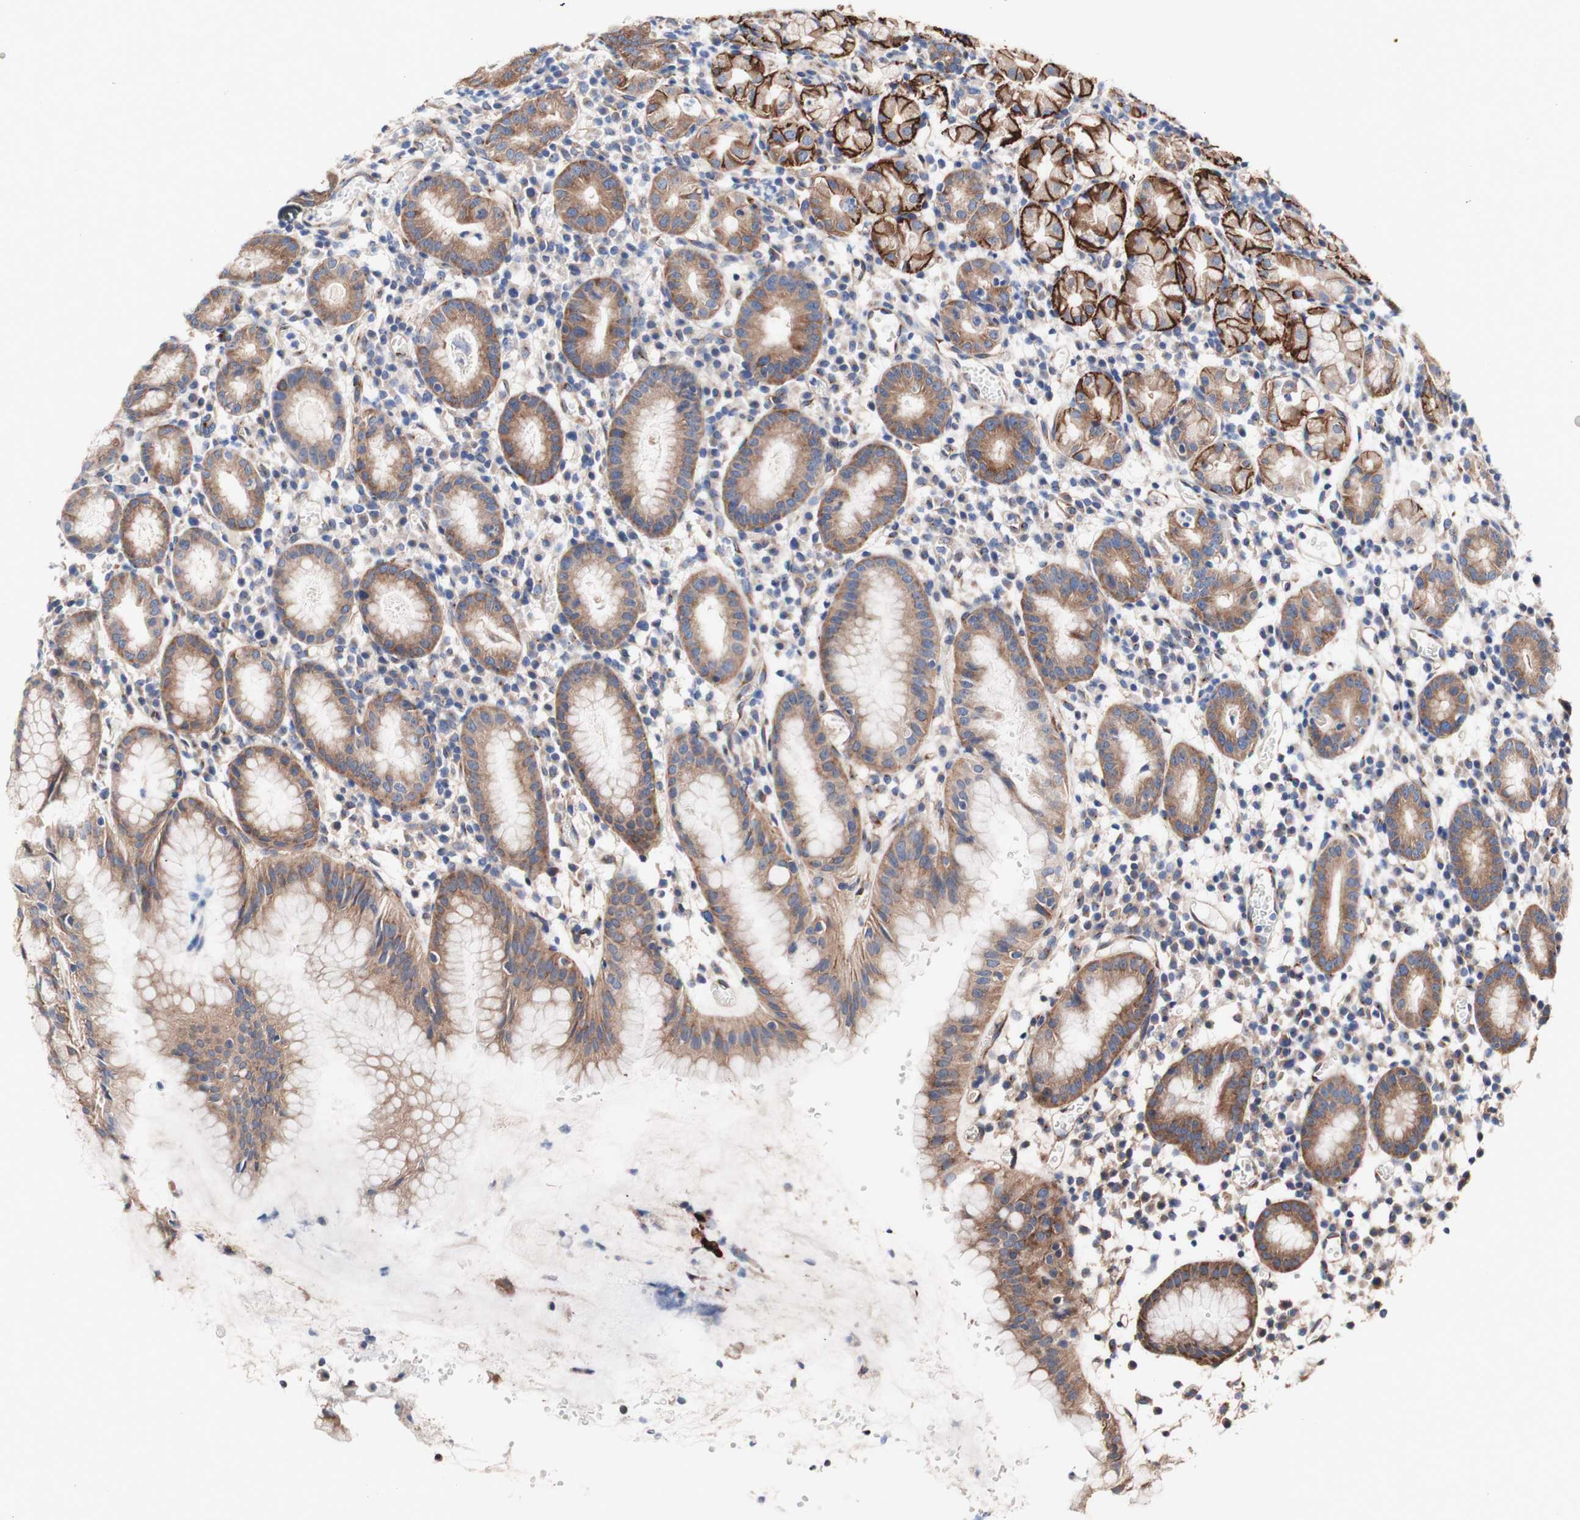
{"staining": {"intensity": "moderate", "quantity": ">75%", "location": "cytoplasmic/membranous"}, "tissue": "stomach", "cell_type": "Glandular cells", "image_type": "normal", "snomed": [{"axis": "morphology", "description": "Normal tissue, NOS"}, {"axis": "topography", "description": "Stomach"}, {"axis": "topography", "description": "Stomach, lower"}], "caption": "Glandular cells demonstrate medium levels of moderate cytoplasmic/membranous positivity in about >75% of cells in benign human stomach.", "gene": "LRIG3", "patient": {"sex": "female", "age": 75}}